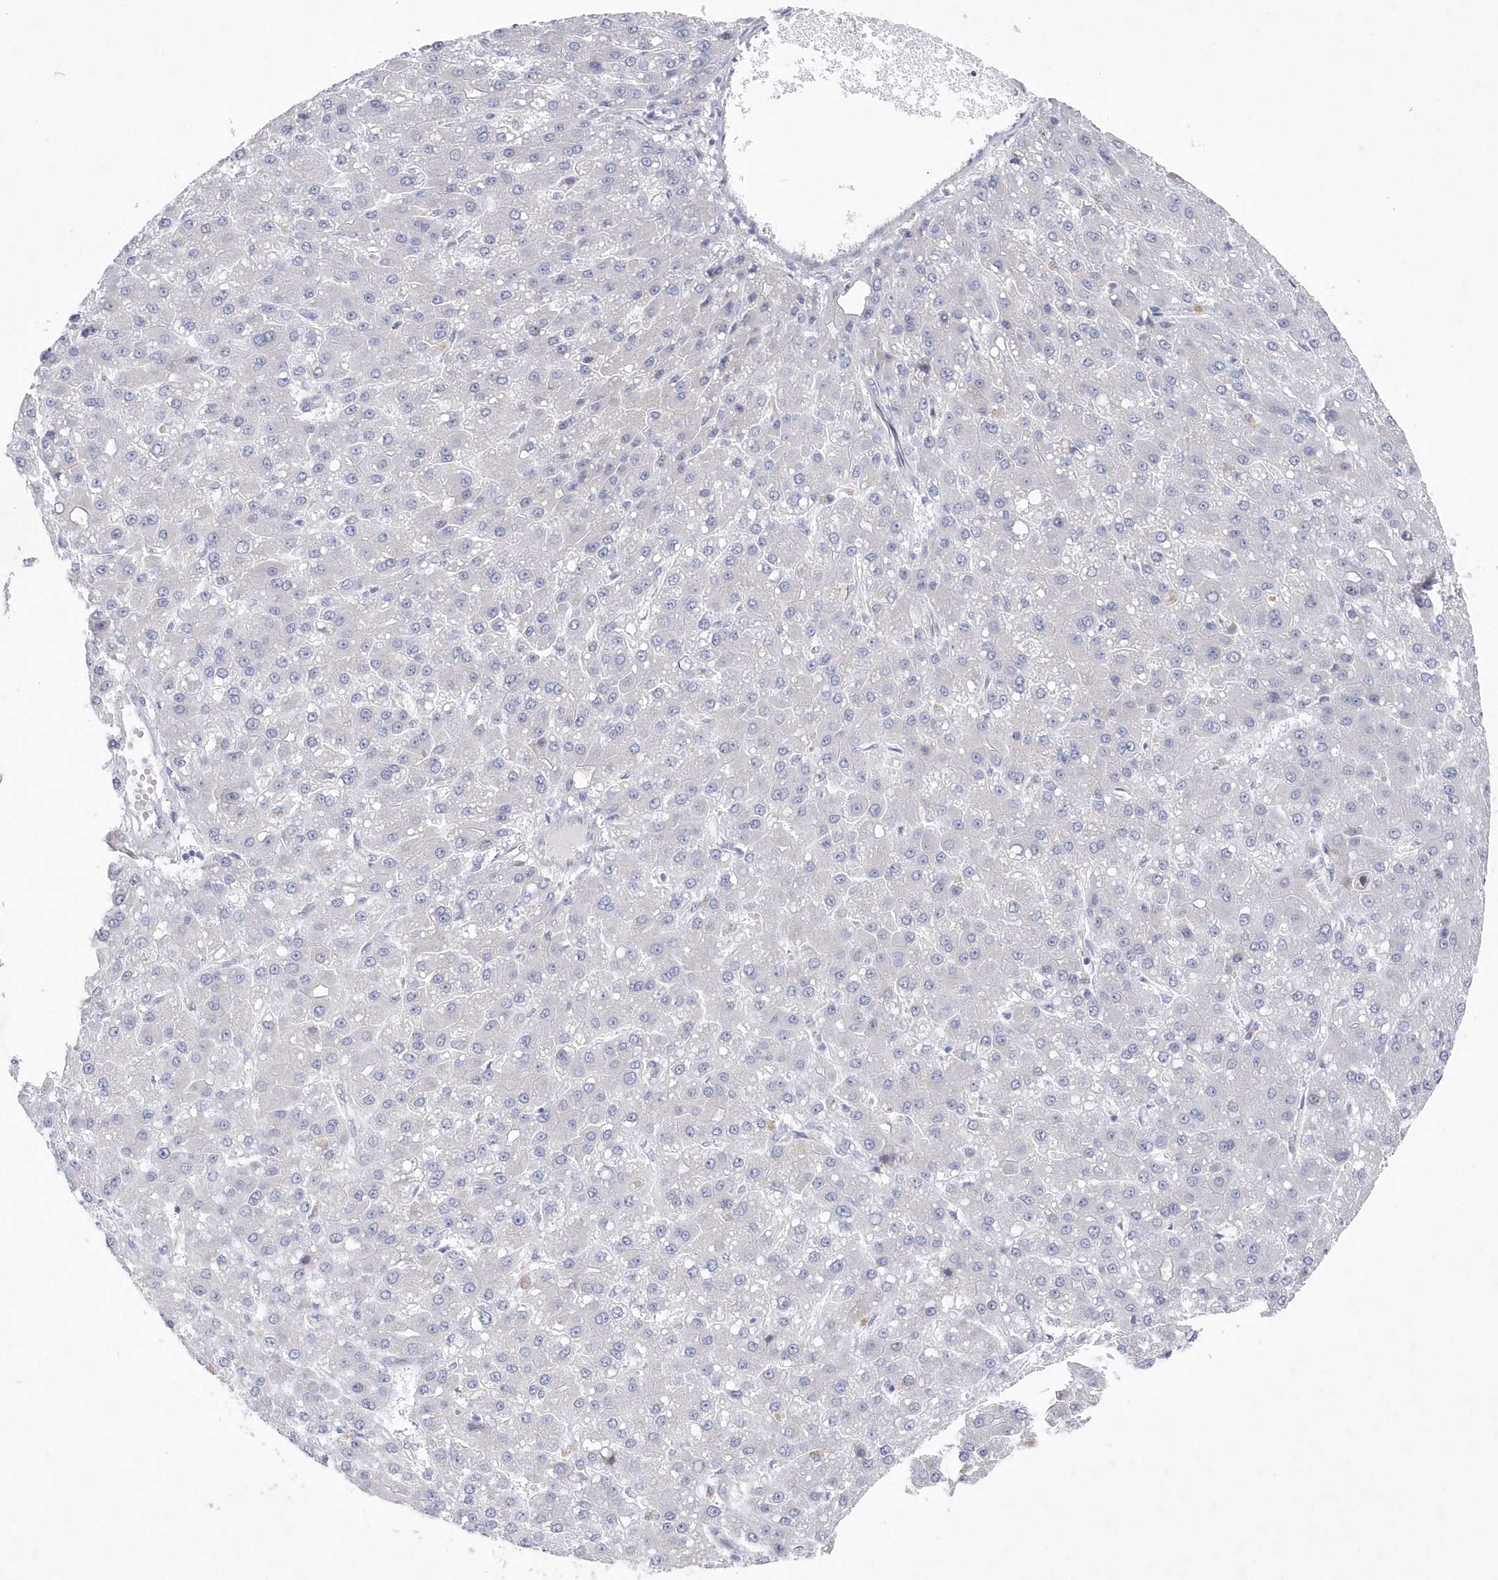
{"staining": {"intensity": "negative", "quantity": "none", "location": "none"}, "tissue": "liver cancer", "cell_type": "Tumor cells", "image_type": "cancer", "snomed": [{"axis": "morphology", "description": "Carcinoma, Hepatocellular, NOS"}, {"axis": "topography", "description": "Liver"}], "caption": "High magnification brightfield microscopy of hepatocellular carcinoma (liver) stained with DAB (brown) and counterstained with hematoxylin (blue): tumor cells show no significant expression.", "gene": "KIAA1586", "patient": {"sex": "male", "age": 67}}